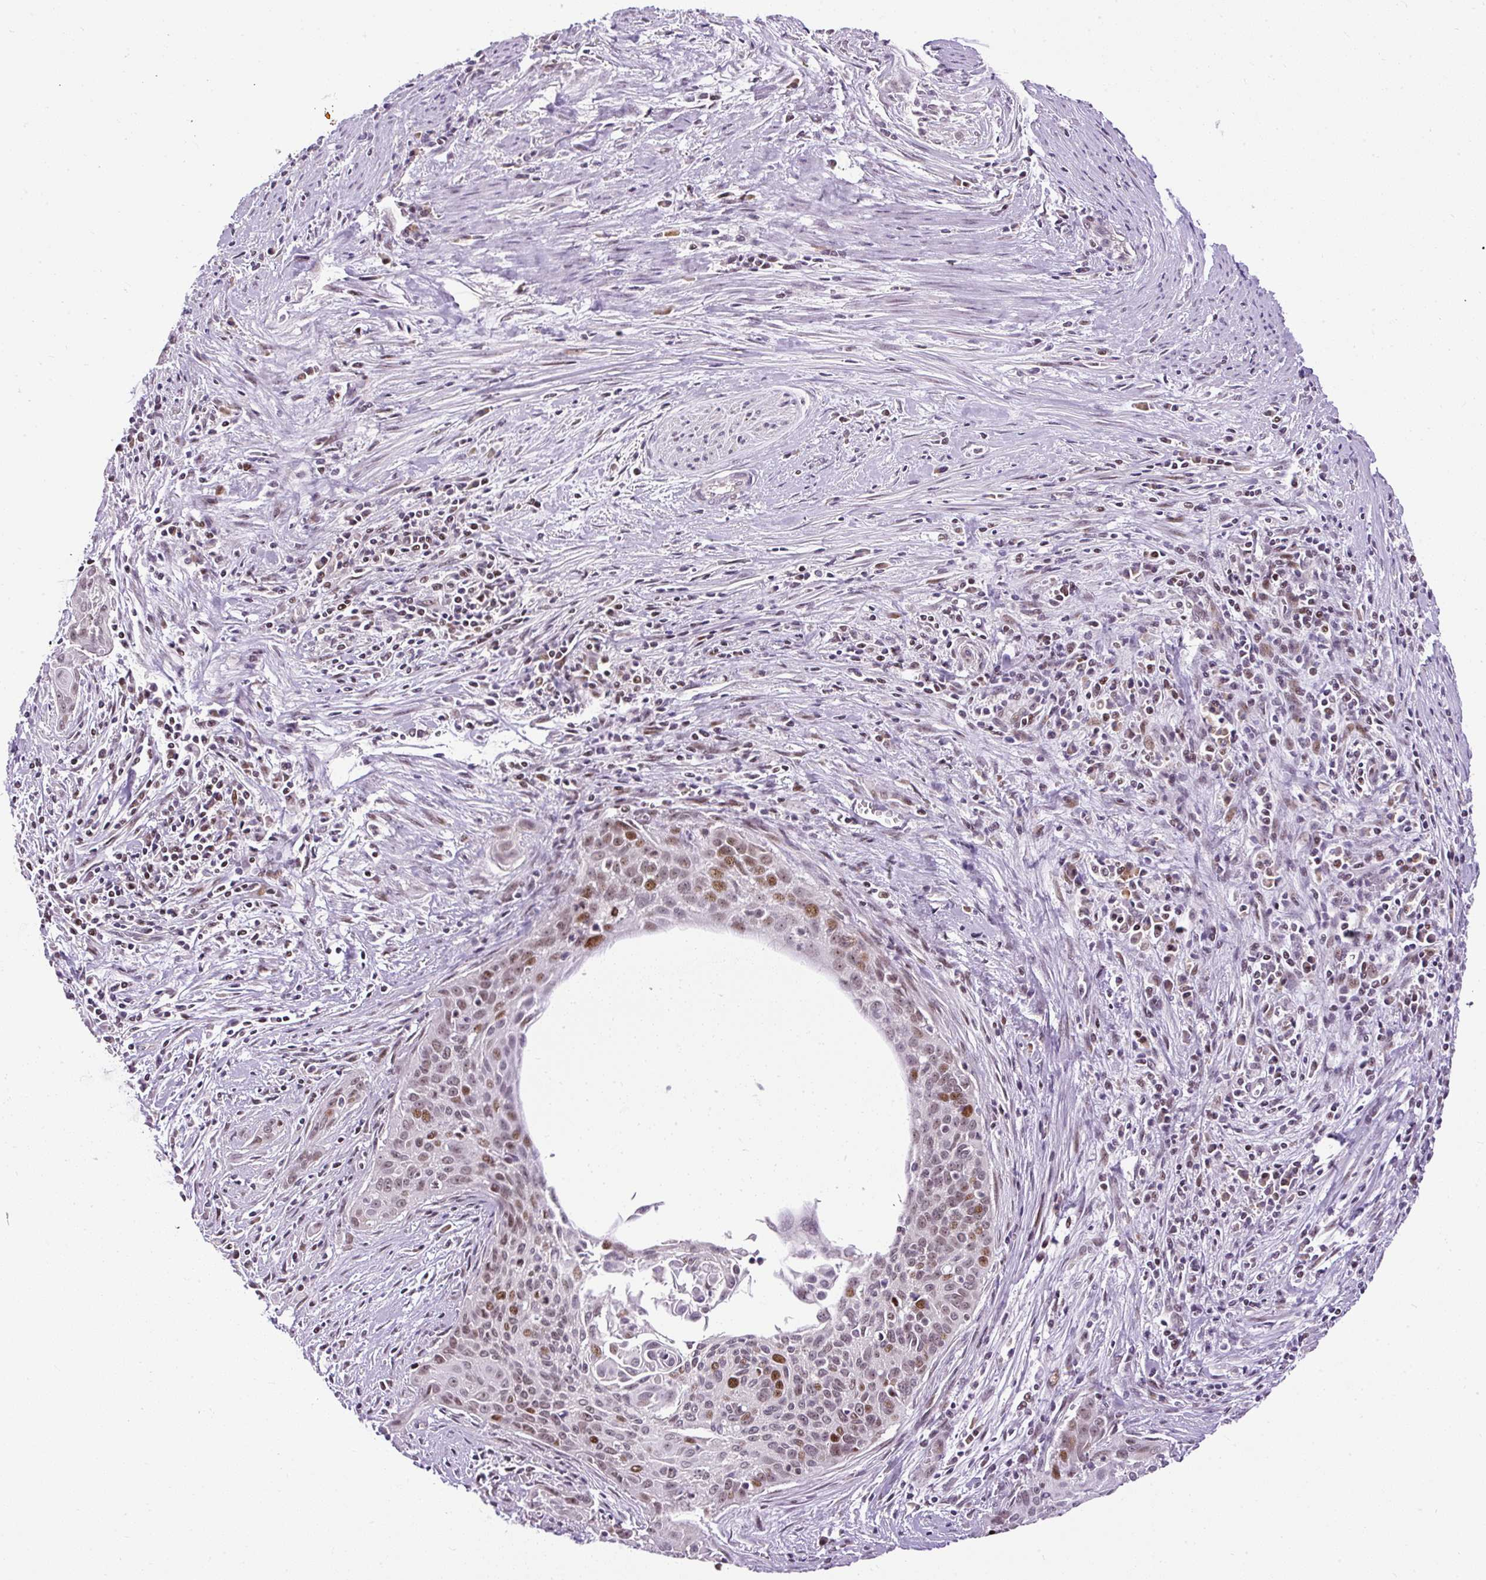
{"staining": {"intensity": "moderate", "quantity": "25%-75%", "location": "nuclear"}, "tissue": "cervical cancer", "cell_type": "Tumor cells", "image_type": "cancer", "snomed": [{"axis": "morphology", "description": "Squamous cell carcinoma, NOS"}, {"axis": "topography", "description": "Cervix"}], "caption": "IHC histopathology image of human cervical cancer (squamous cell carcinoma) stained for a protein (brown), which exhibits medium levels of moderate nuclear staining in about 25%-75% of tumor cells.", "gene": "ARHGEF18", "patient": {"sex": "female", "age": 55}}